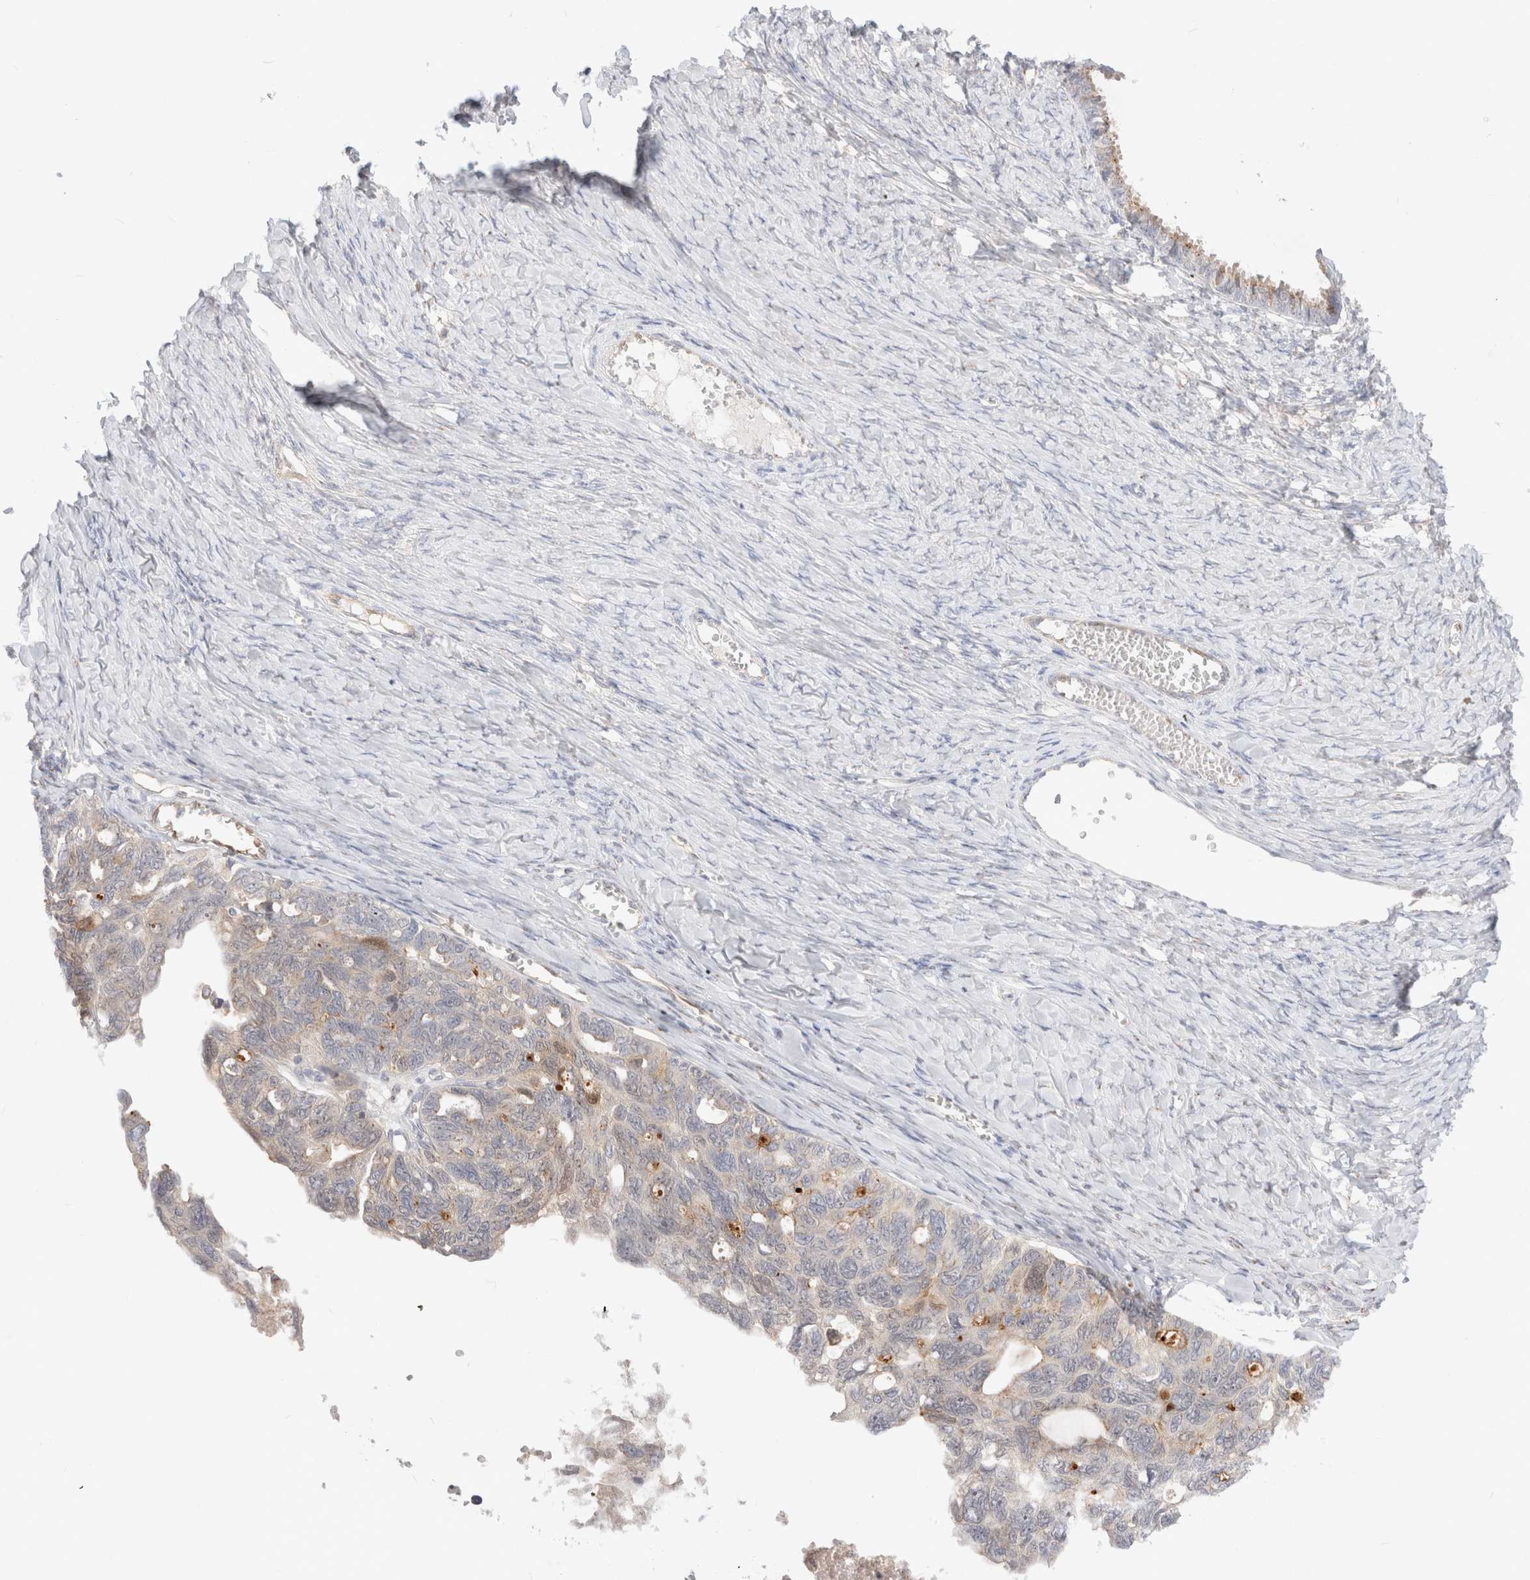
{"staining": {"intensity": "weak", "quantity": "<25%", "location": "cytoplasmic/membranous"}, "tissue": "ovarian cancer", "cell_type": "Tumor cells", "image_type": "cancer", "snomed": [{"axis": "morphology", "description": "Cystadenocarcinoma, serous, NOS"}, {"axis": "topography", "description": "Ovary"}], "caption": "Immunohistochemical staining of ovarian serous cystadenocarcinoma shows no significant staining in tumor cells.", "gene": "EFCAB13", "patient": {"sex": "female", "age": 79}}